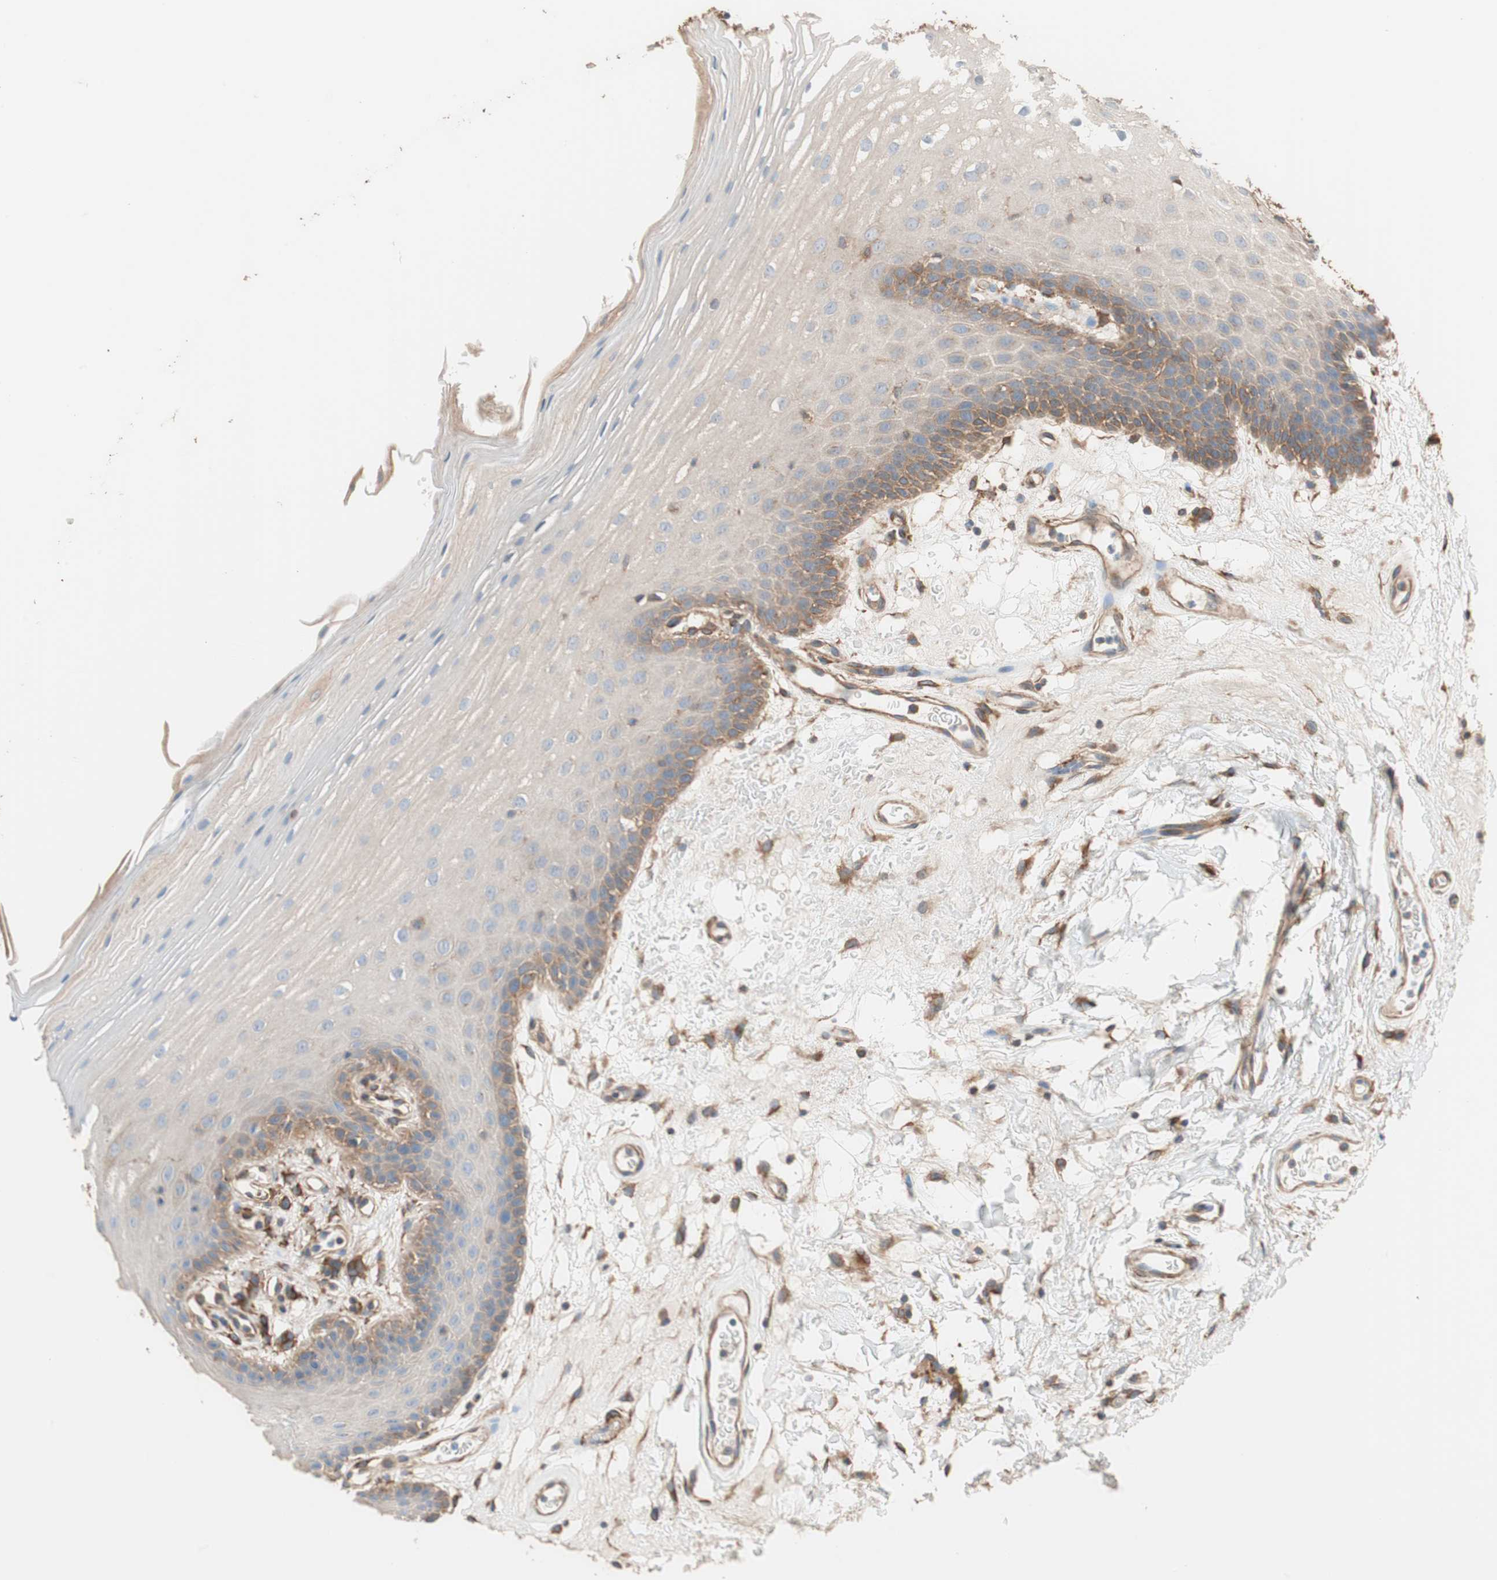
{"staining": {"intensity": "moderate", "quantity": "25%-75%", "location": "cytoplasmic/membranous"}, "tissue": "oral mucosa", "cell_type": "Squamous epithelial cells", "image_type": "normal", "snomed": [{"axis": "morphology", "description": "Normal tissue, NOS"}, {"axis": "morphology", "description": "Squamous cell carcinoma, NOS"}, {"axis": "topography", "description": "Skeletal muscle"}, {"axis": "topography", "description": "Oral tissue"}], "caption": "Immunohistochemical staining of unremarkable oral mucosa displays 25%-75% levels of moderate cytoplasmic/membranous protein expression in approximately 25%-75% of squamous epithelial cells. (DAB (3,3'-diaminobenzidine) = brown stain, brightfield microscopy at high magnification).", "gene": "GPSM2", "patient": {"sex": "male", "age": 71}}